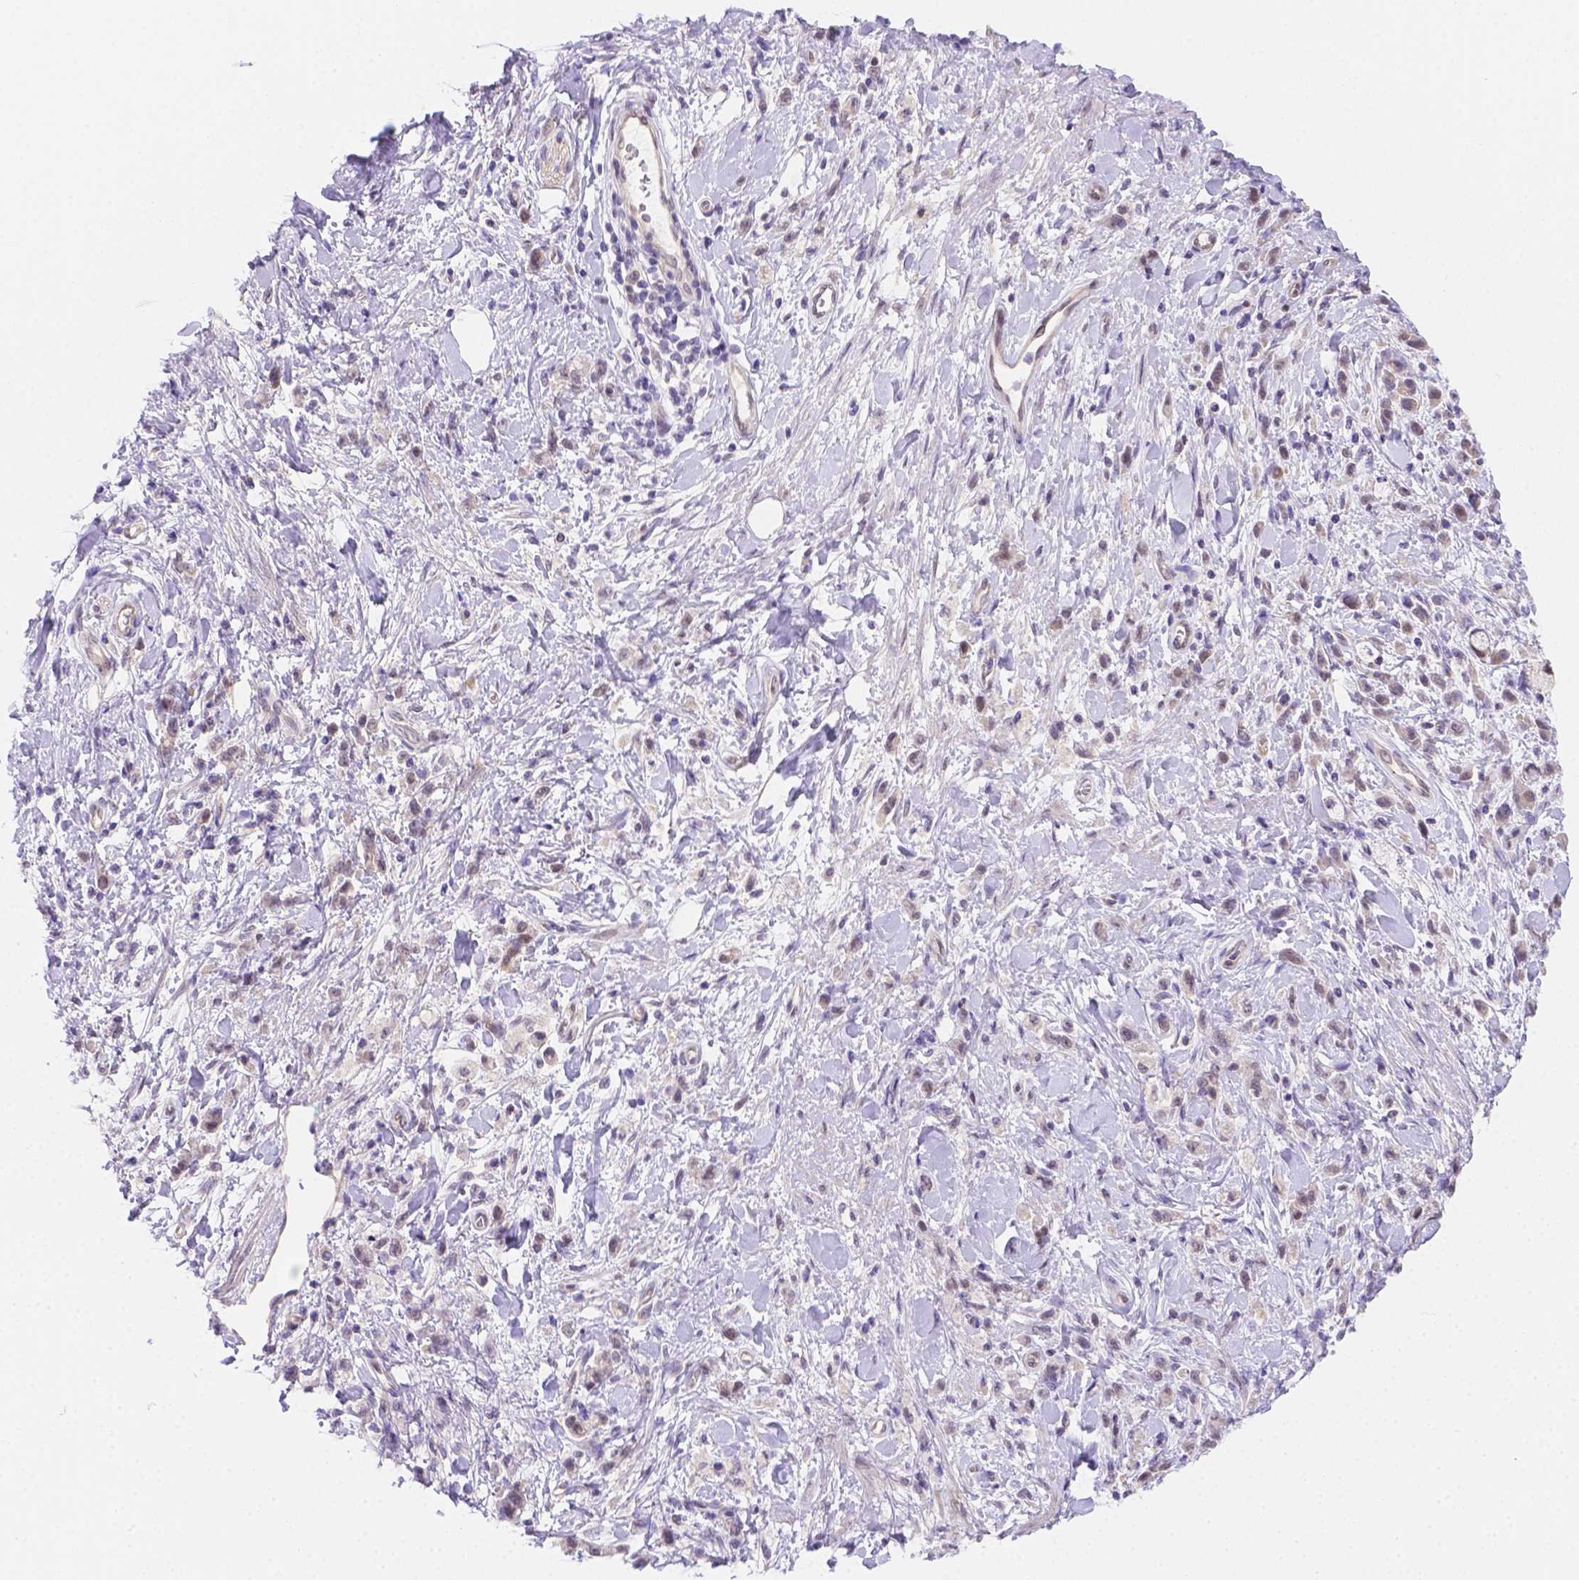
{"staining": {"intensity": "negative", "quantity": "none", "location": "none"}, "tissue": "stomach cancer", "cell_type": "Tumor cells", "image_type": "cancer", "snomed": [{"axis": "morphology", "description": "Adenocarcinoma, NOS"}, {"axis": "topography", "description": "Stomach"}], "caption": "Adenocarcinoma (stomach) was stained to show a protein in brown. There is no significant positivity in tumor cells.", "gene": "NXPE2", "patient": {"sex": "male", "age": 77}}